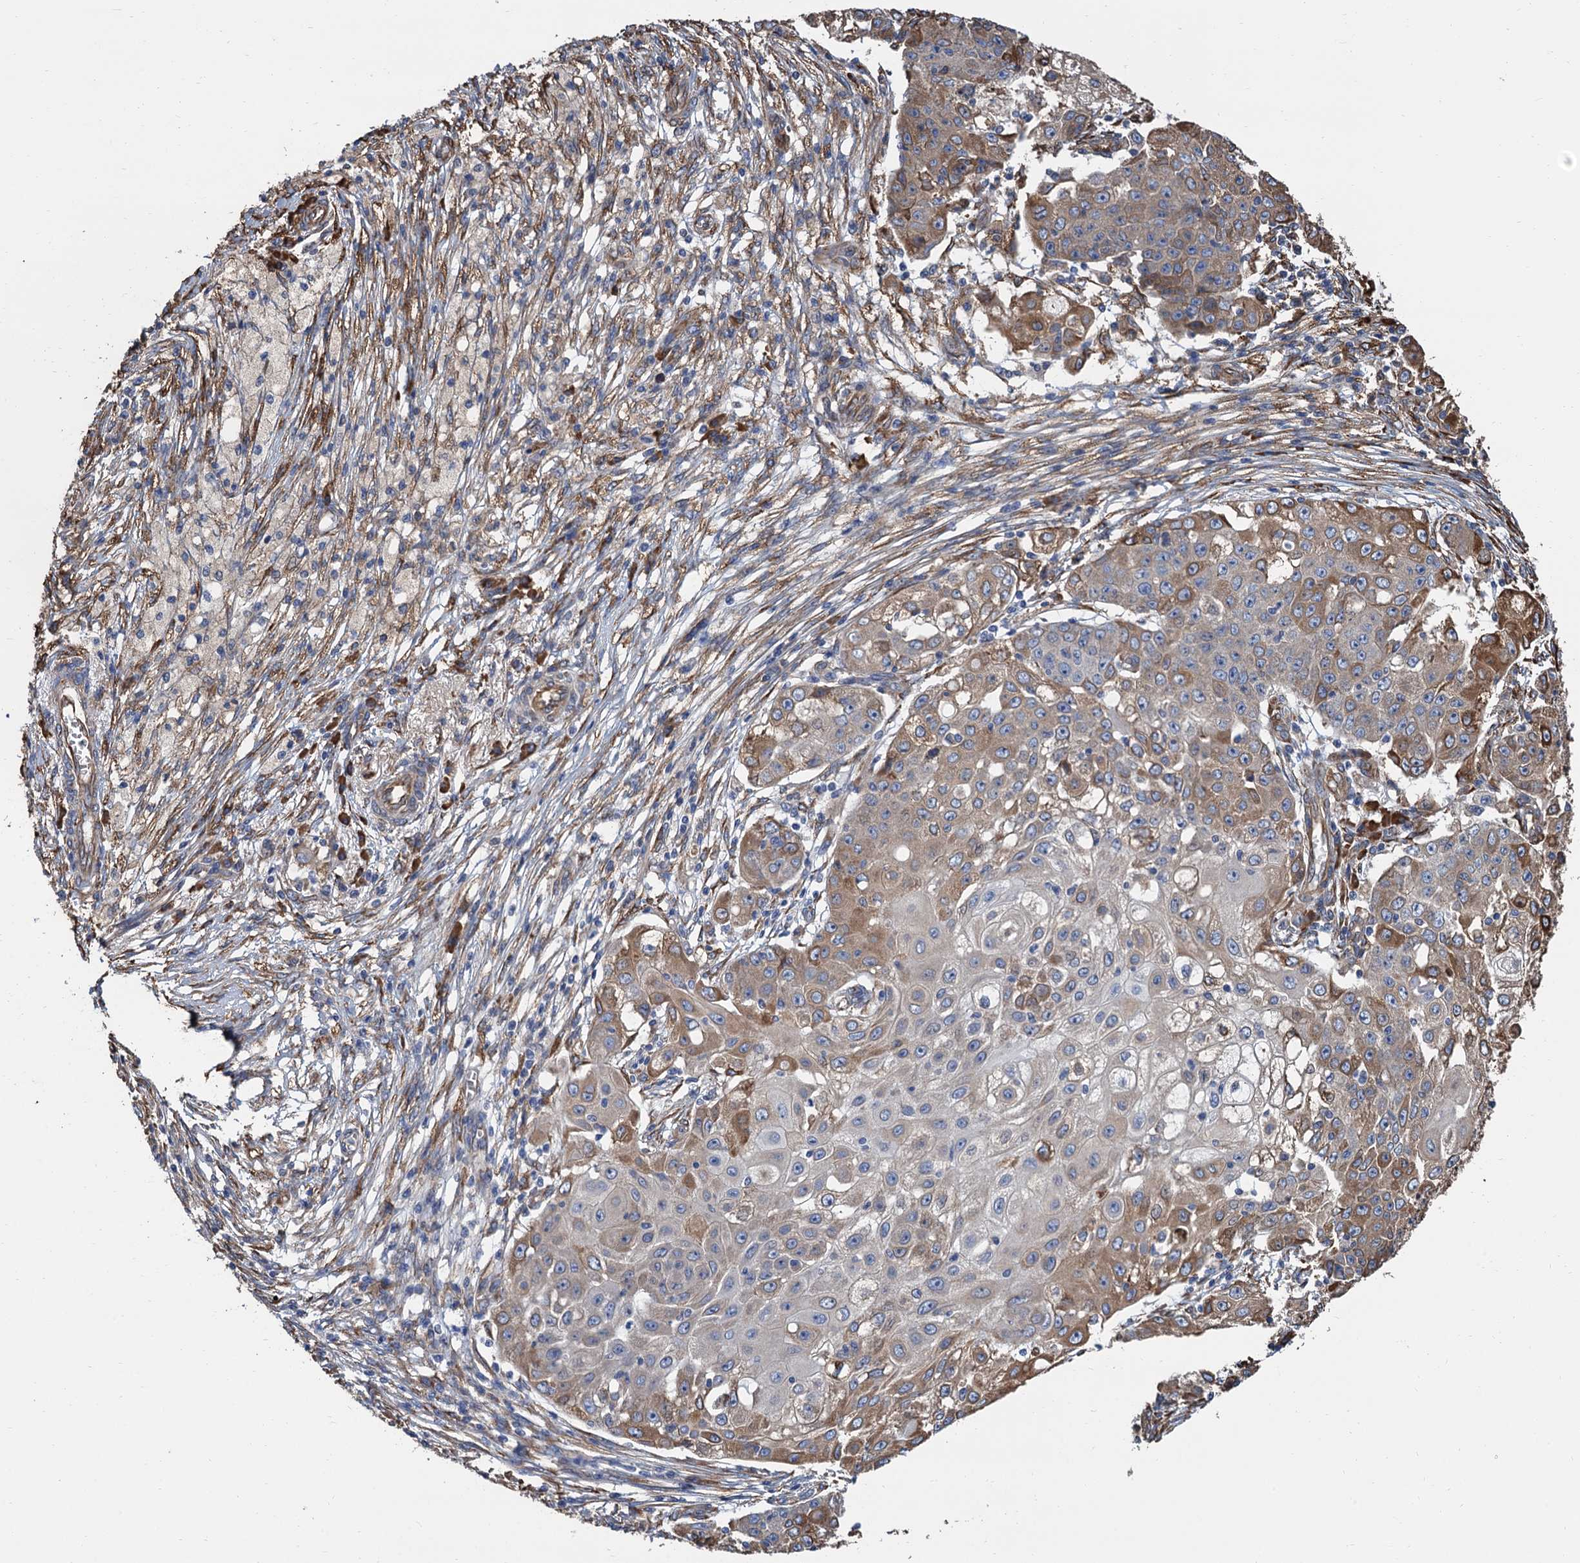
{"staining": {"intensity": "moderate", "quantity": "<25%", "location": "cytoplasmic/membranous"}, "tissue": "ovarian cancer", "cell_type": "Tumor cells", "image_type": "cancer", "snomed": [{"axis": "morphology", "description": "Carcinoma, endometroid"}, {"axis": "topography", "description": "Ovary"}], "caption": "IHC image of human ovarian endometroid carcinoma stained for a protein (brown), which displays low levels of moderate cytoplasmic/membranous expression in about <25% of tumor cells.", "gene": "CNNM1", "patient": {"sex": "female", "age": 42}}